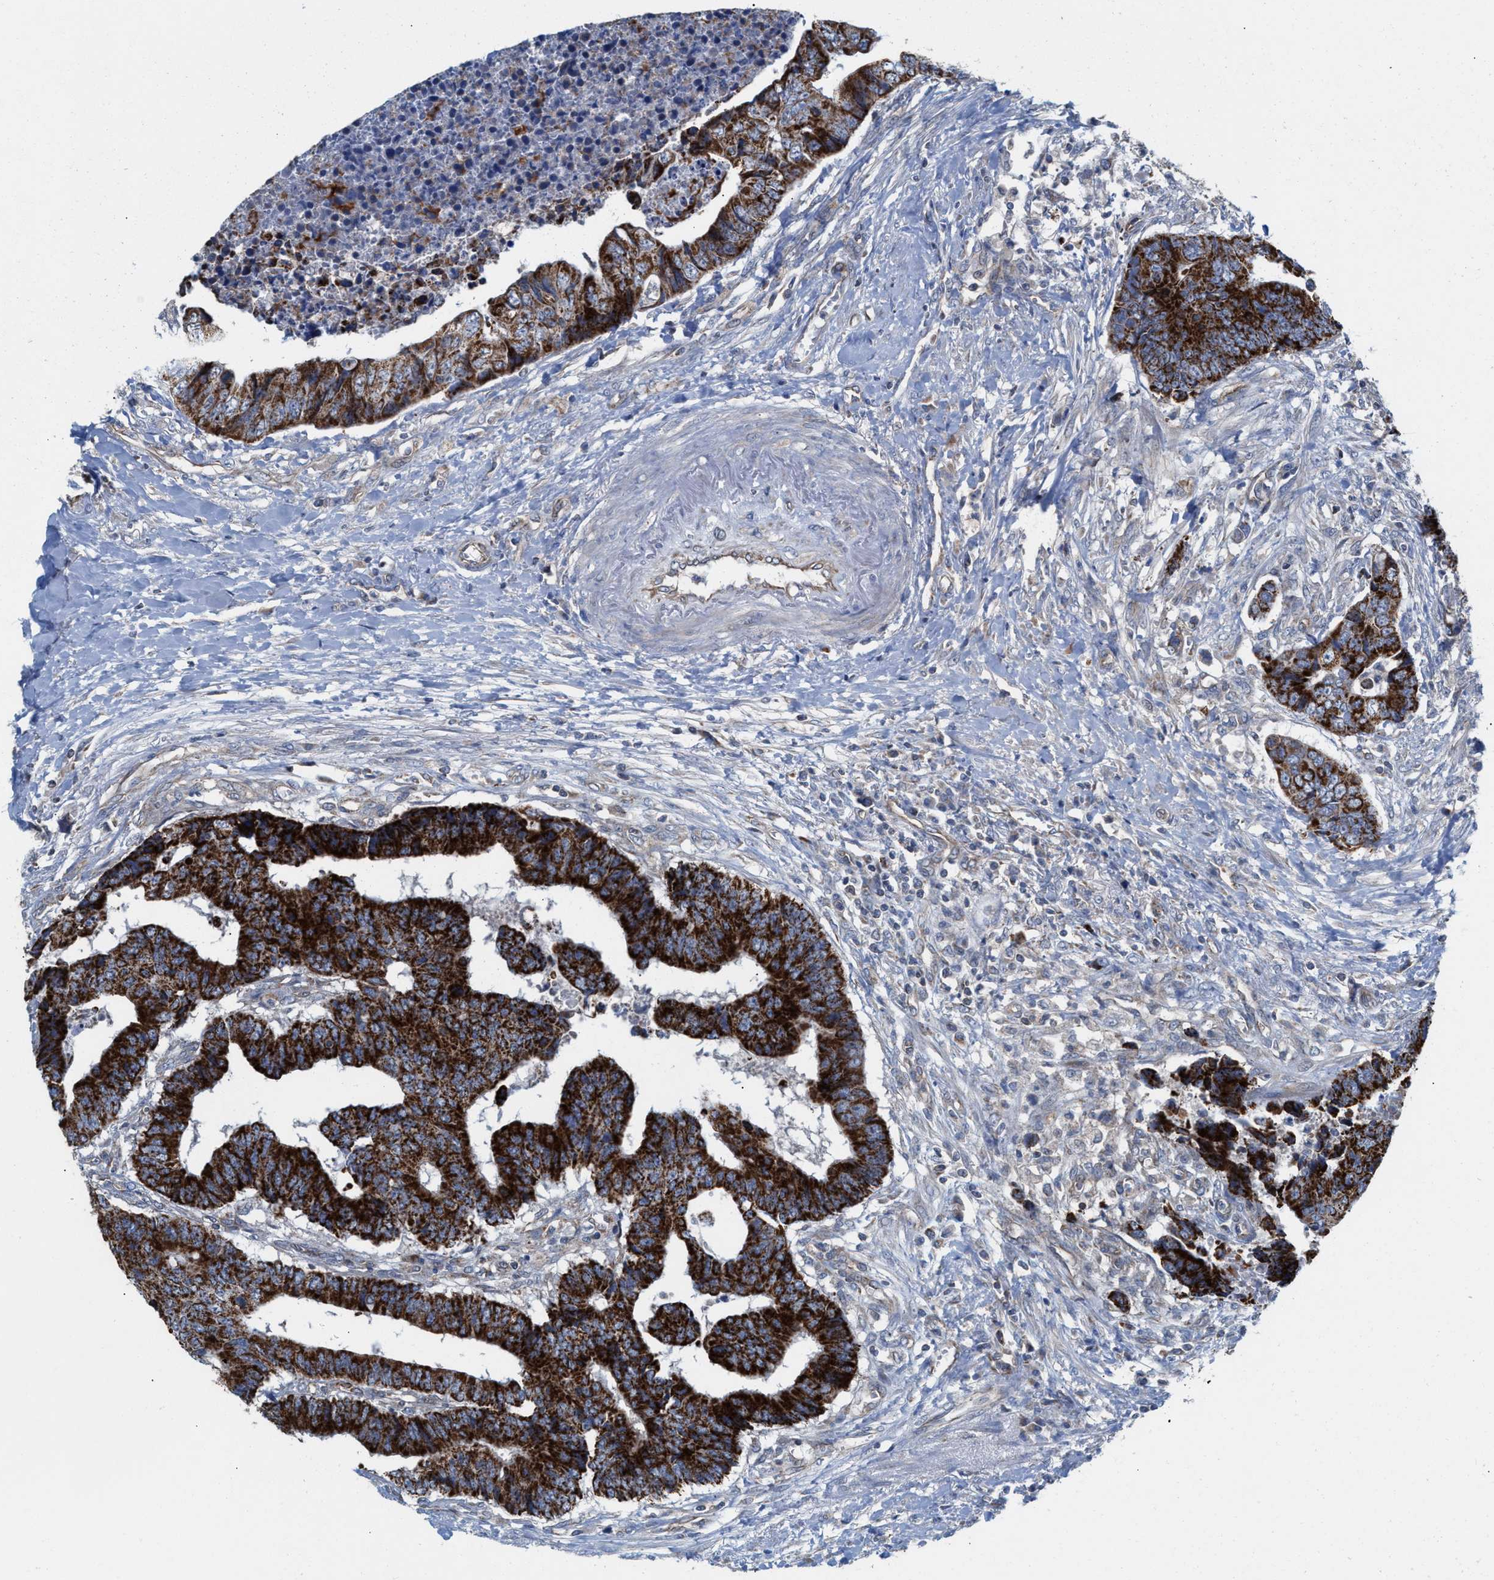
{"staining": {"intensity": "strong", "quantity": ">75%", "location": "cytoplasmic/membranous"}, "tissue": "colorectal cancer", "cell_type": "Tumor cells", "image_type": "cancer", "snomed": [{"axis": "morphology", "description": "Adenocarcinoma, NOS"}, {"axis": "topography", "description": "Rectum"}], "caption": "Strong cytoplasmic/membranous expression is seen in approximately >75% of tumor cells in colorectal adenocarcinoma. (brown staining indicates protein expression, while blue staining denotes nuclei).", "gene": "MRM1", "patient": {"sex": "male", "age": 84}}